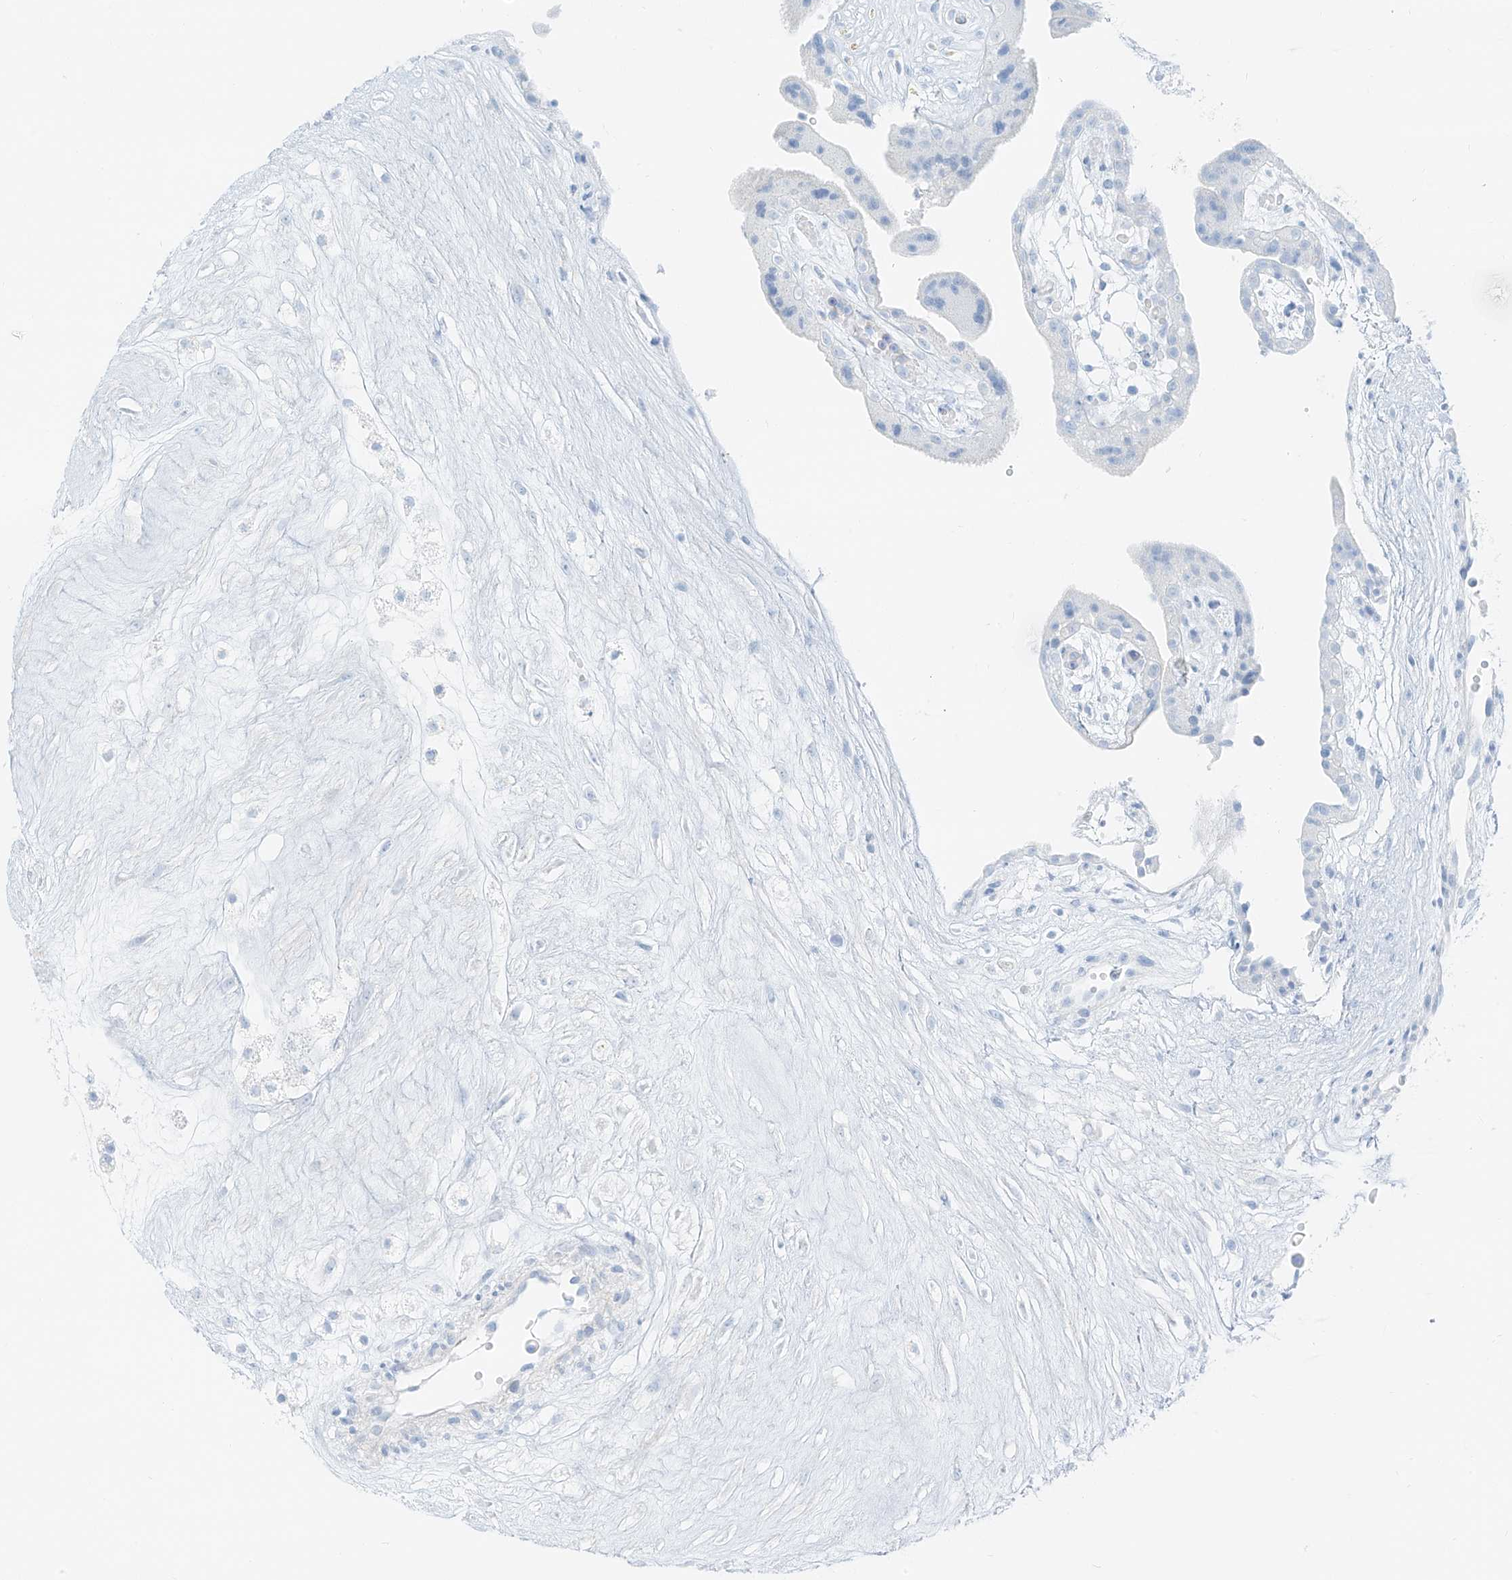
{"staining": {"intensity": "negative", "quantity": "none", "location": "none"}, "tissue": "placenta", "cell_type": "Decidual cells", "image_type": "normal", "snomed": [{"axis": "morphology", "description": "Normal tissue, NOS"}, {"axis": "topography", "description": "Placenta"}], "caption": "Immunohistochemical staining of unremarkable human placenta displays no significant expression in decidual cells. (DAB (3,3'-diaminobenzidine) immunohistochemistry (IHC), high magnification).", "gene": "SMCP", "patient": {"sex": "female", "age": 18}}